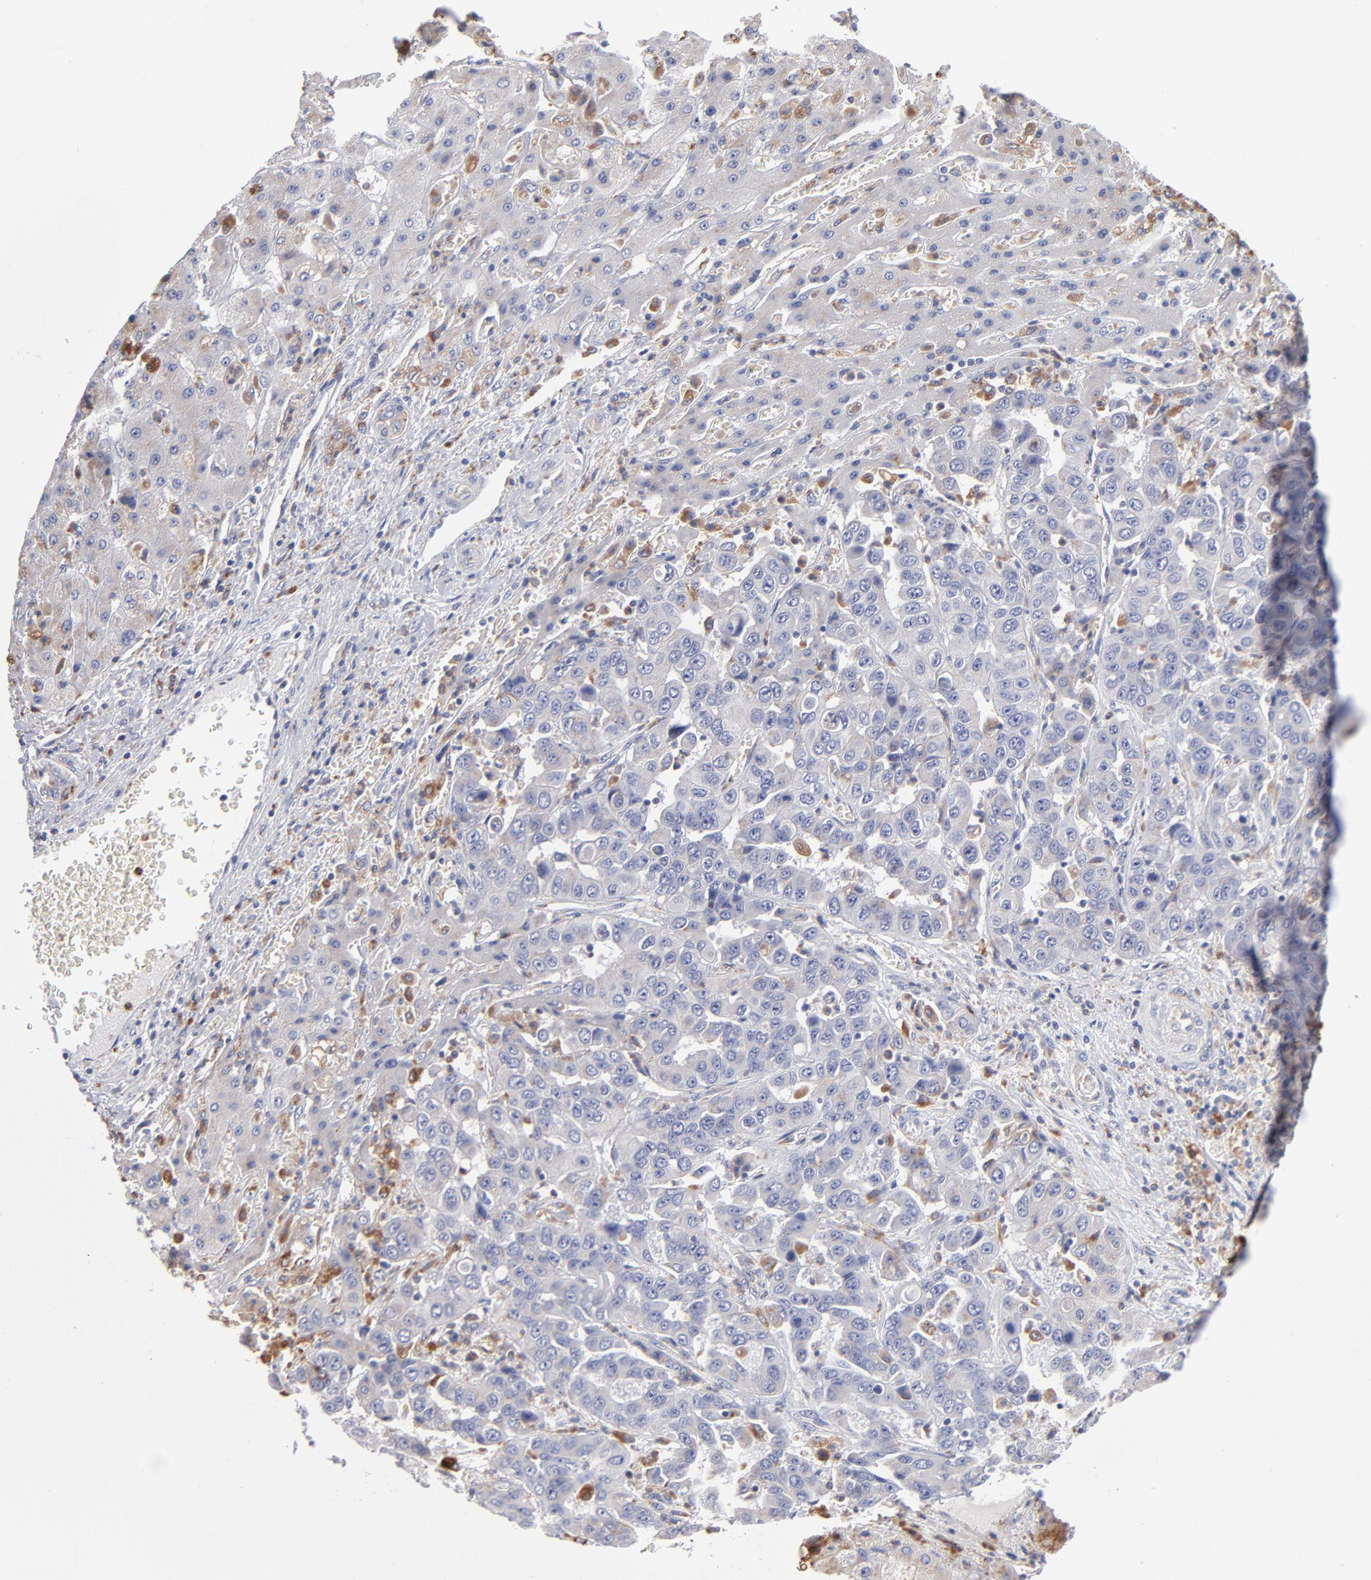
{"staining": {"intensity": "weak", "quantity": "<25%", "location": "cytoplasmic/membranous"}, "tissue": "liver cancer", "cell_type": "Tumor cells", "image_type": "cancer", "snomed": [{"axis": "morphology", "description": "Cholangiocarcinoma"}, {"axis": "topography", "description": "Liver"}], "caption": "This is an immunohistochemistry image of liver cancer (cholangiocarcinoma). There is no staining in tumor cells.", "gene": "RRAGB", "patient": {"sex": "female", "age": 52}}